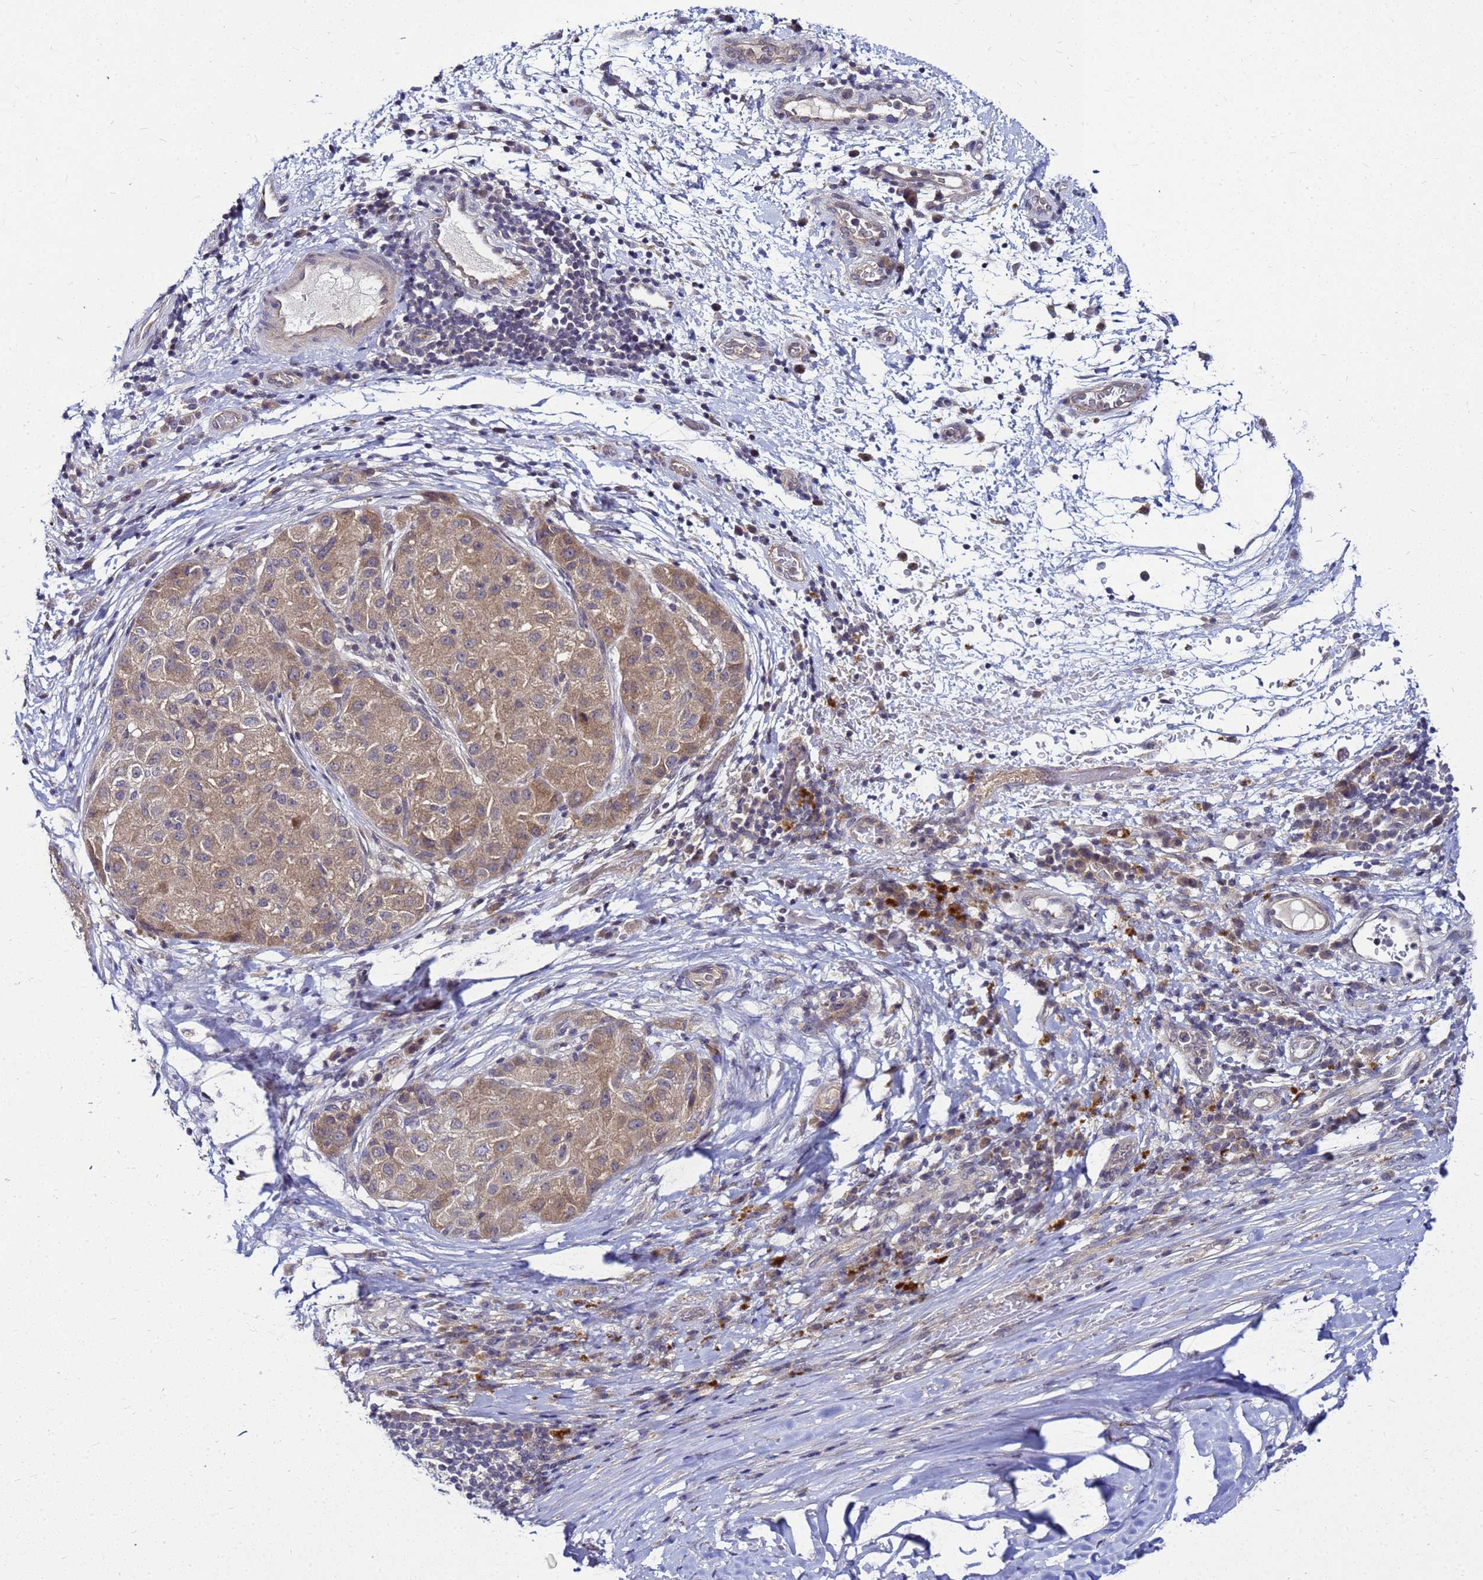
{"staining": {"intensity": "moderate", "quantity": "25%-75%", "location": "cytoplasmic/membranous"}, "tissue": "liver cancer", "cell_type": "Tumor cells", "image_type": "cancer", "snomed": [{"axis": "morphology", "description": "Carcinoma, Hepatocellular, NOS"}, {"axis": "topography", "description": "Liver"}], "caption": "Tumor cells display medium levels of moderate cytoplasmic/membranous expression in about 25%-75% of cells in human hepatocellular carcinoma (liver). Nuclei are stained in blue.", "gene": "SAT1", "patient": {"sex": "male", "age": 80}}